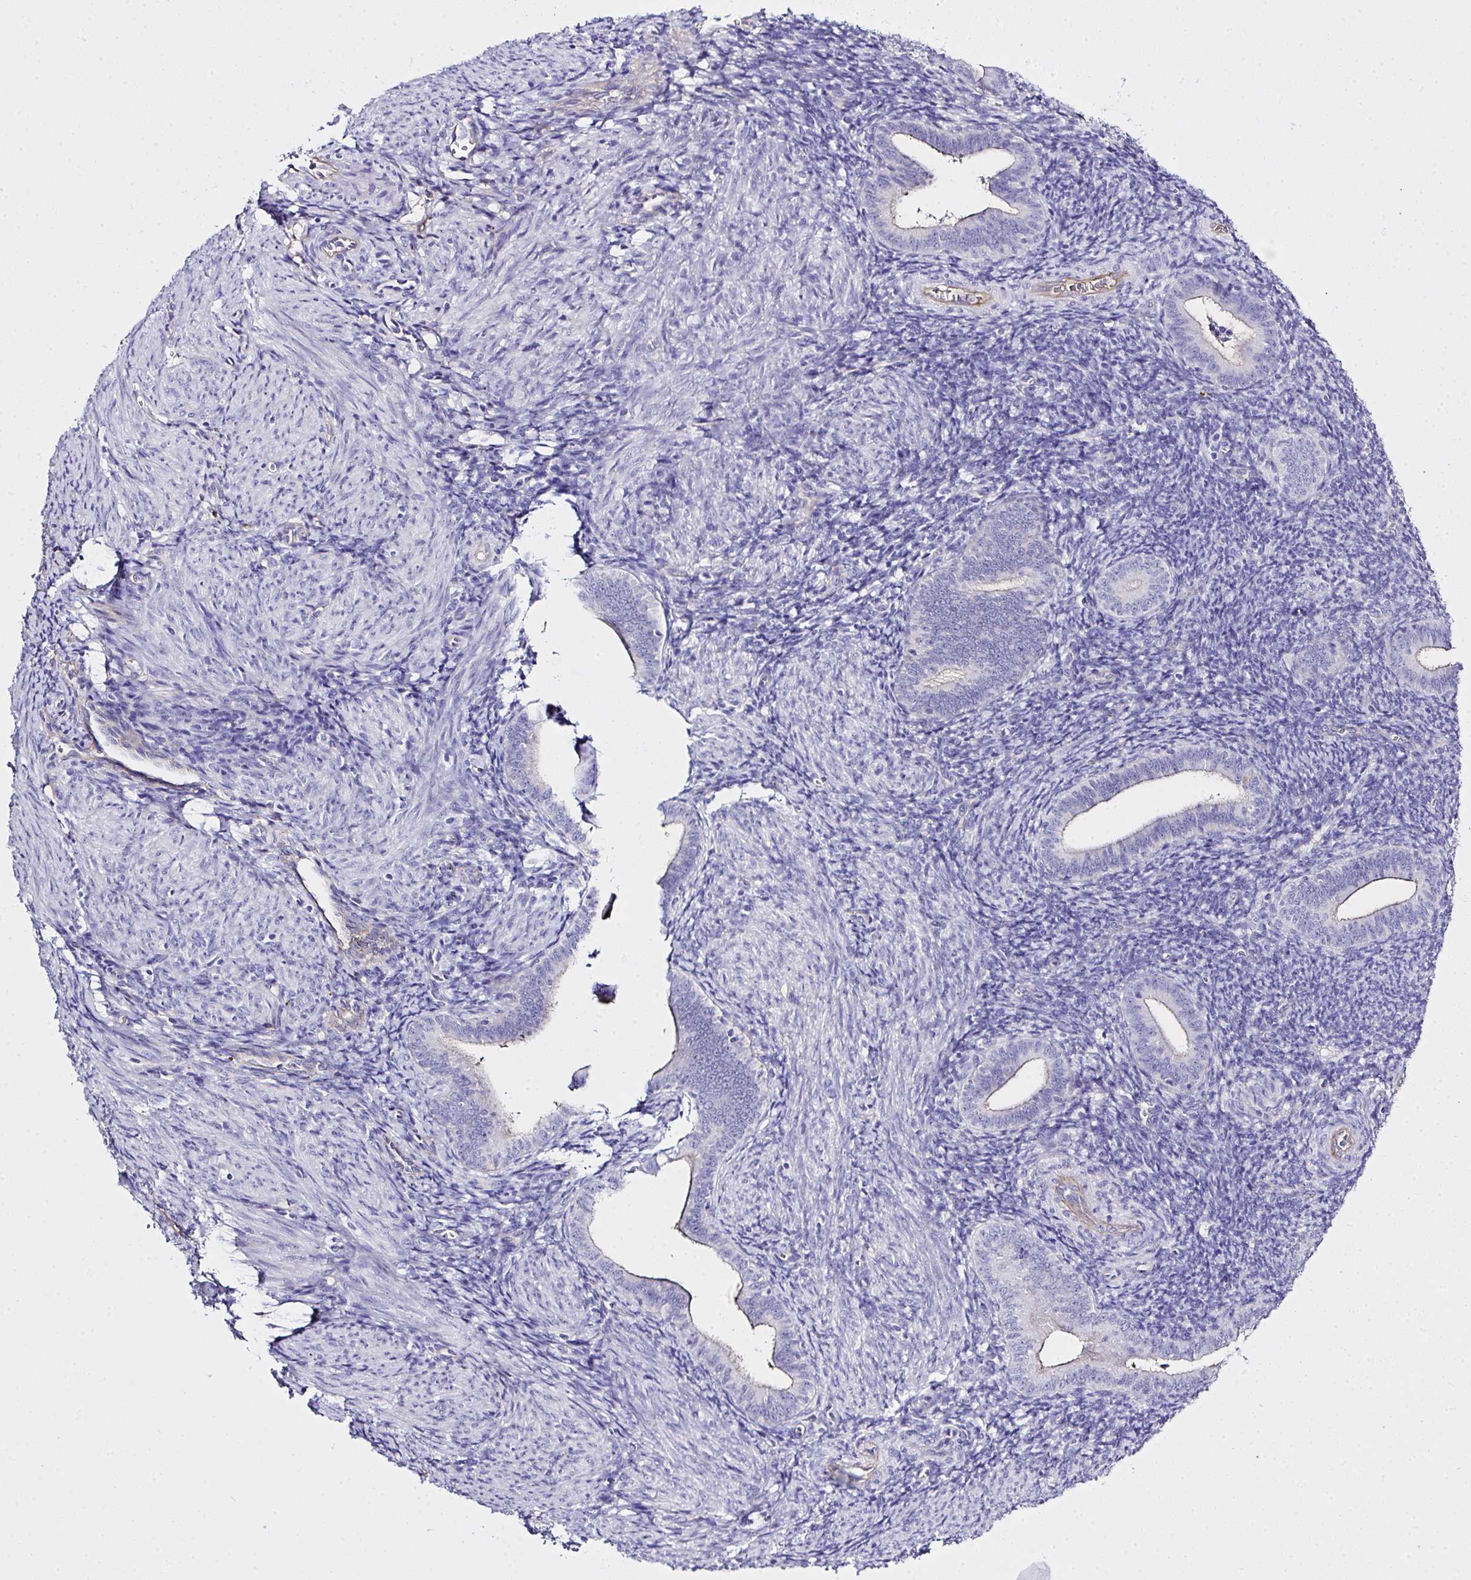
{"staining": {"intensity": "weak", "quantity": "<25%", "location": "cytoplasmic/membranous"}, "tissue": "endometrium", "cell_type": "Cells in endometrial stroma", "image_type": "normal", "snomed": [{"axis": "morphology", "description": "Normal tissue, NOS"}, {"axis": "topography", "description": "Endometrium"}], "caption": "Immunohistochemistry (IHC) micrograph of unremarkable endometrium: human endometrium stained with DAB reveals no significant protein expression in cells in endometrial stroma.", "gene": "ZNF813", "patient": {"sex": "female", "age": 25}}